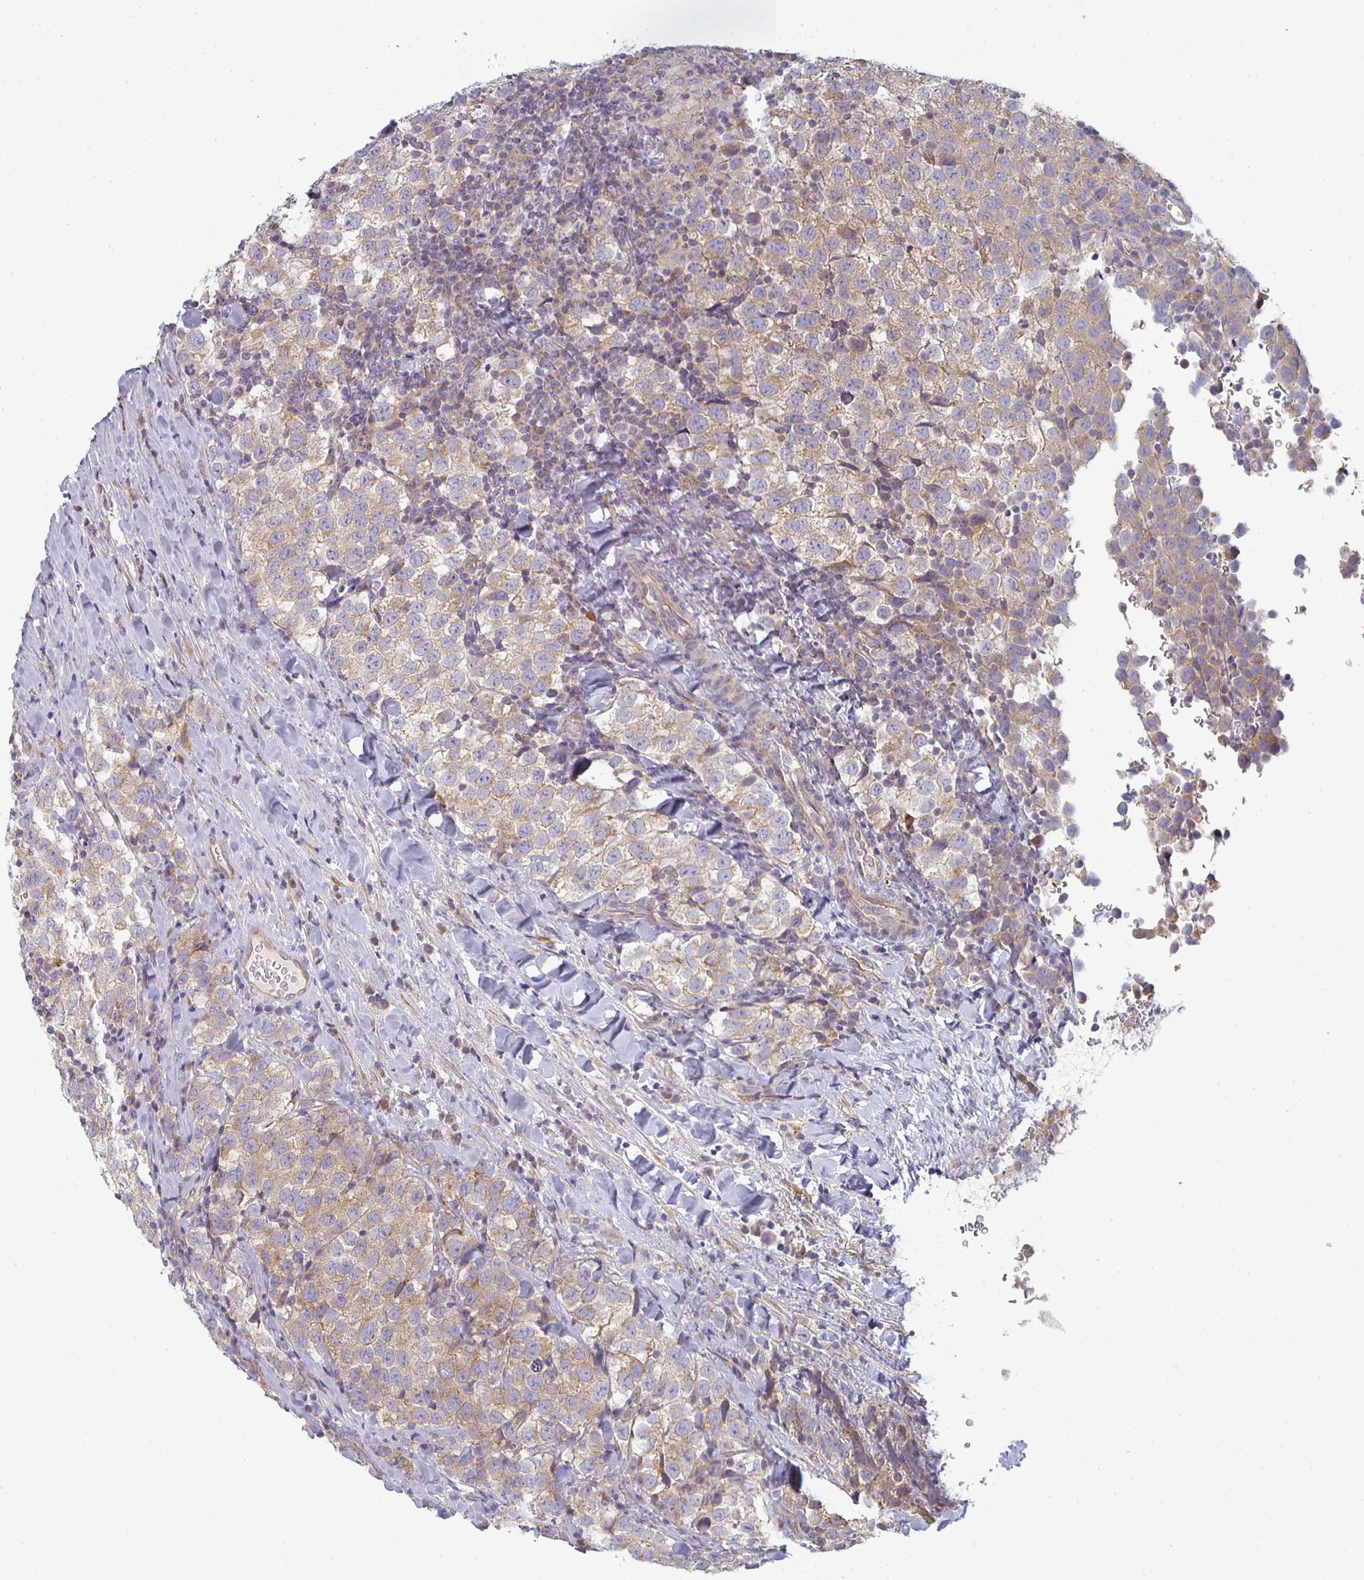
{"staining": {"intensity": "weak", "quantity": ">75%", "location": "cytoplasmic/membranous"}, "tissue": "testis cancer", "cell_type": "Tumor cells", "image_type": "cancer", "snomed": [{"axis": "morphology", "description": "Seminoma, NOS"}, {"axis": "topography", "description": "Testis"}], "caption": "Immunohistochemistry (IHC) of testis seminoma reveals low levels of weak cytoplasmic/membranous positivity in about >75% of tumor cells.", "gene": "CTHRC1", "patient": {"sex": "male", "age": 34}}